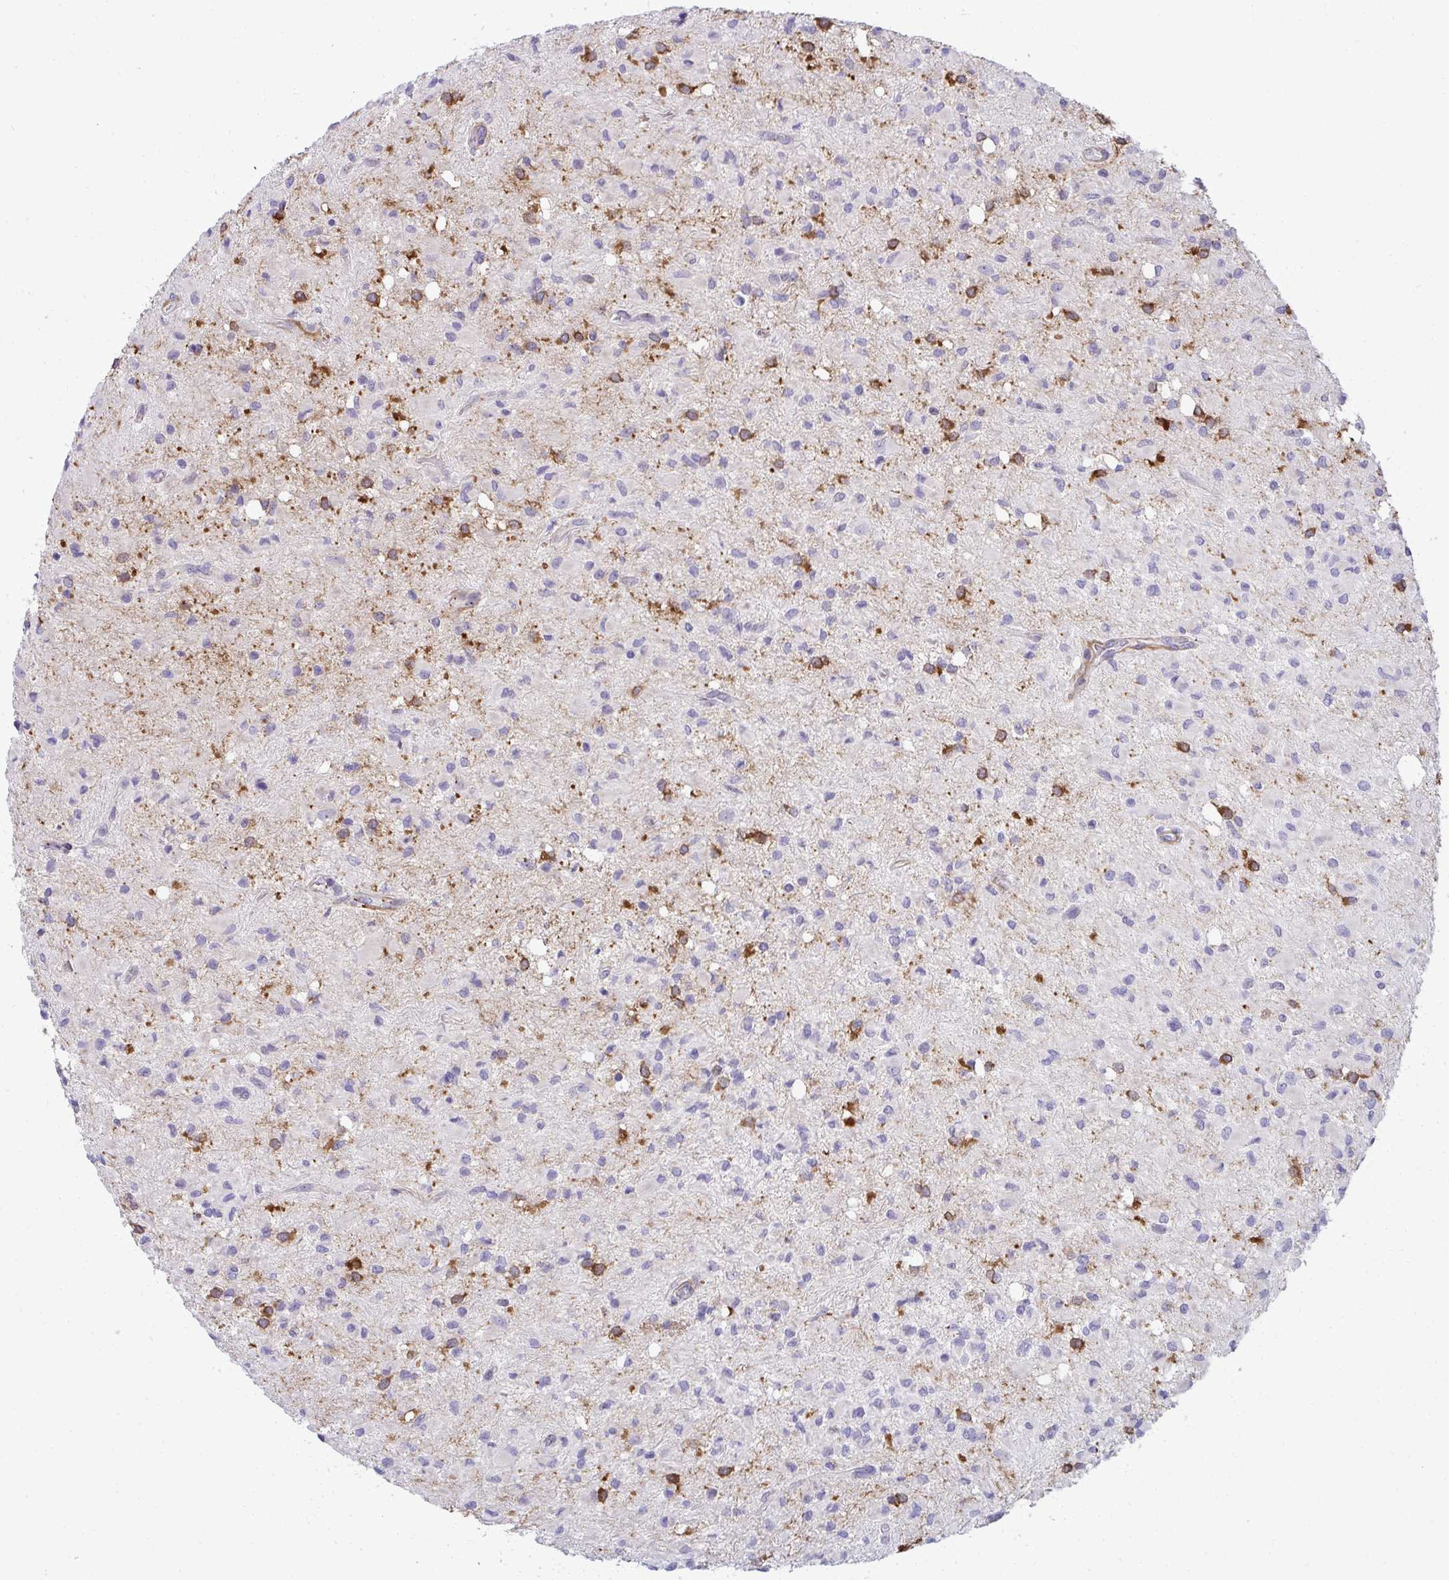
{"staining": {"intensity": "strong", "quantity": "<25%", "location": "cytoplasmic/membranous"}, "tissue": "glioma", "cell_type": "Tumor cells", "image_type": "cancer", "snomed": [{"axis": "morphology", "description": "Glioma, malignant, Low grade"}, {"axis": "topography", "description": "Brain"}], "caption": "Immunohistochemistry image of glioma stained for a protein (brown), which exhibits medium levels of strong cytoplasmic/membranous expression in about <25% of tumor cells.", "gene": "AK5", "patient": {"sex": "female", "age": 33}}